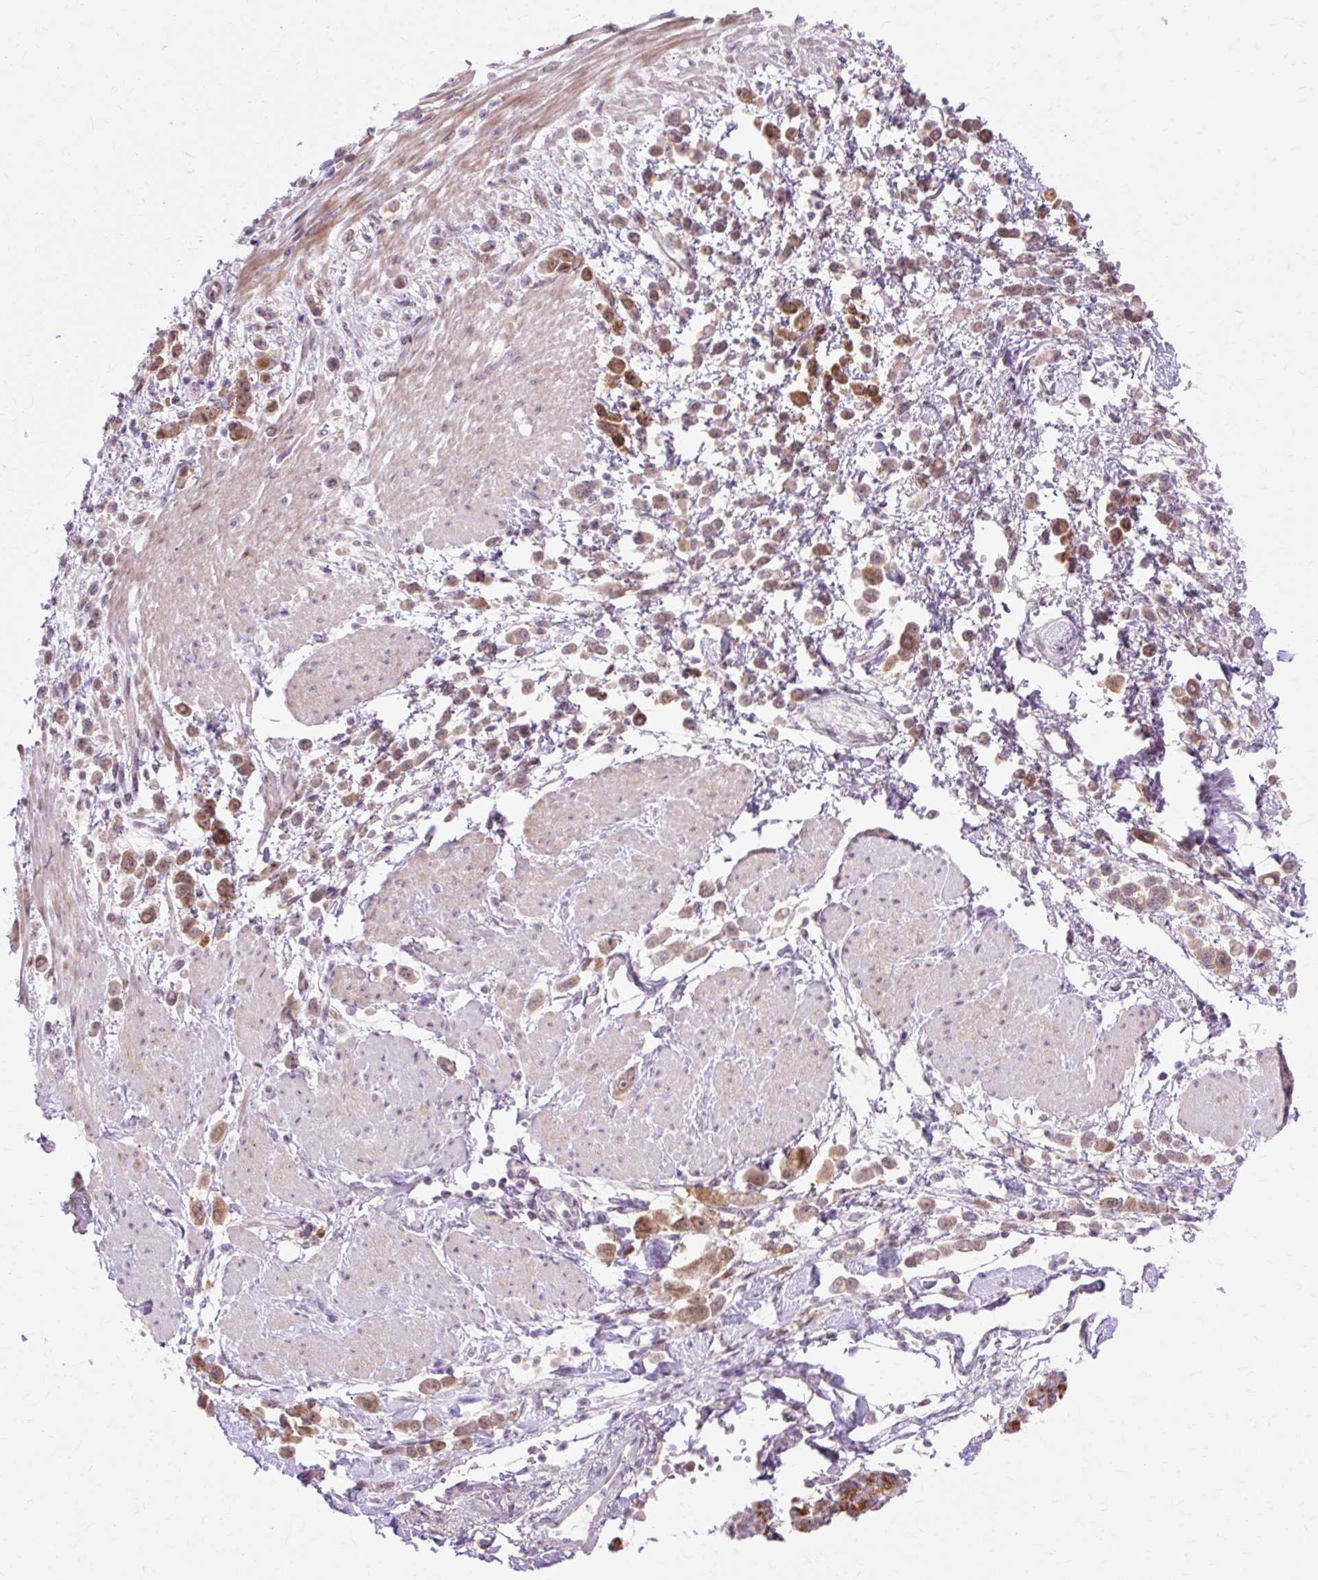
{"staining": {"intensity": "moderate", "quantity": ">75%", "location": "cytoplasmic/membranous,nuclear"}, "tissue": "pancreatic cancer", "cell_type": "Tumor cells", "image_type": "cancer", "snomed": [{"axis": "morphology", "description": "Normal tissue, NOS"}, {"axis": "morphology", "description": "Adenocarcinoma, NOS"}, {"axis": "topography", "description": "Pancreas"}], "caption": "A histopathology image of human adenocarcinoma (pancreatic) stained for a protein displays moderate cytoplasmic/membranous and nuclear brown staining in tumor cells.", "gene": "GEMIN2", "patient": {"sex": "female", "age": 64}}